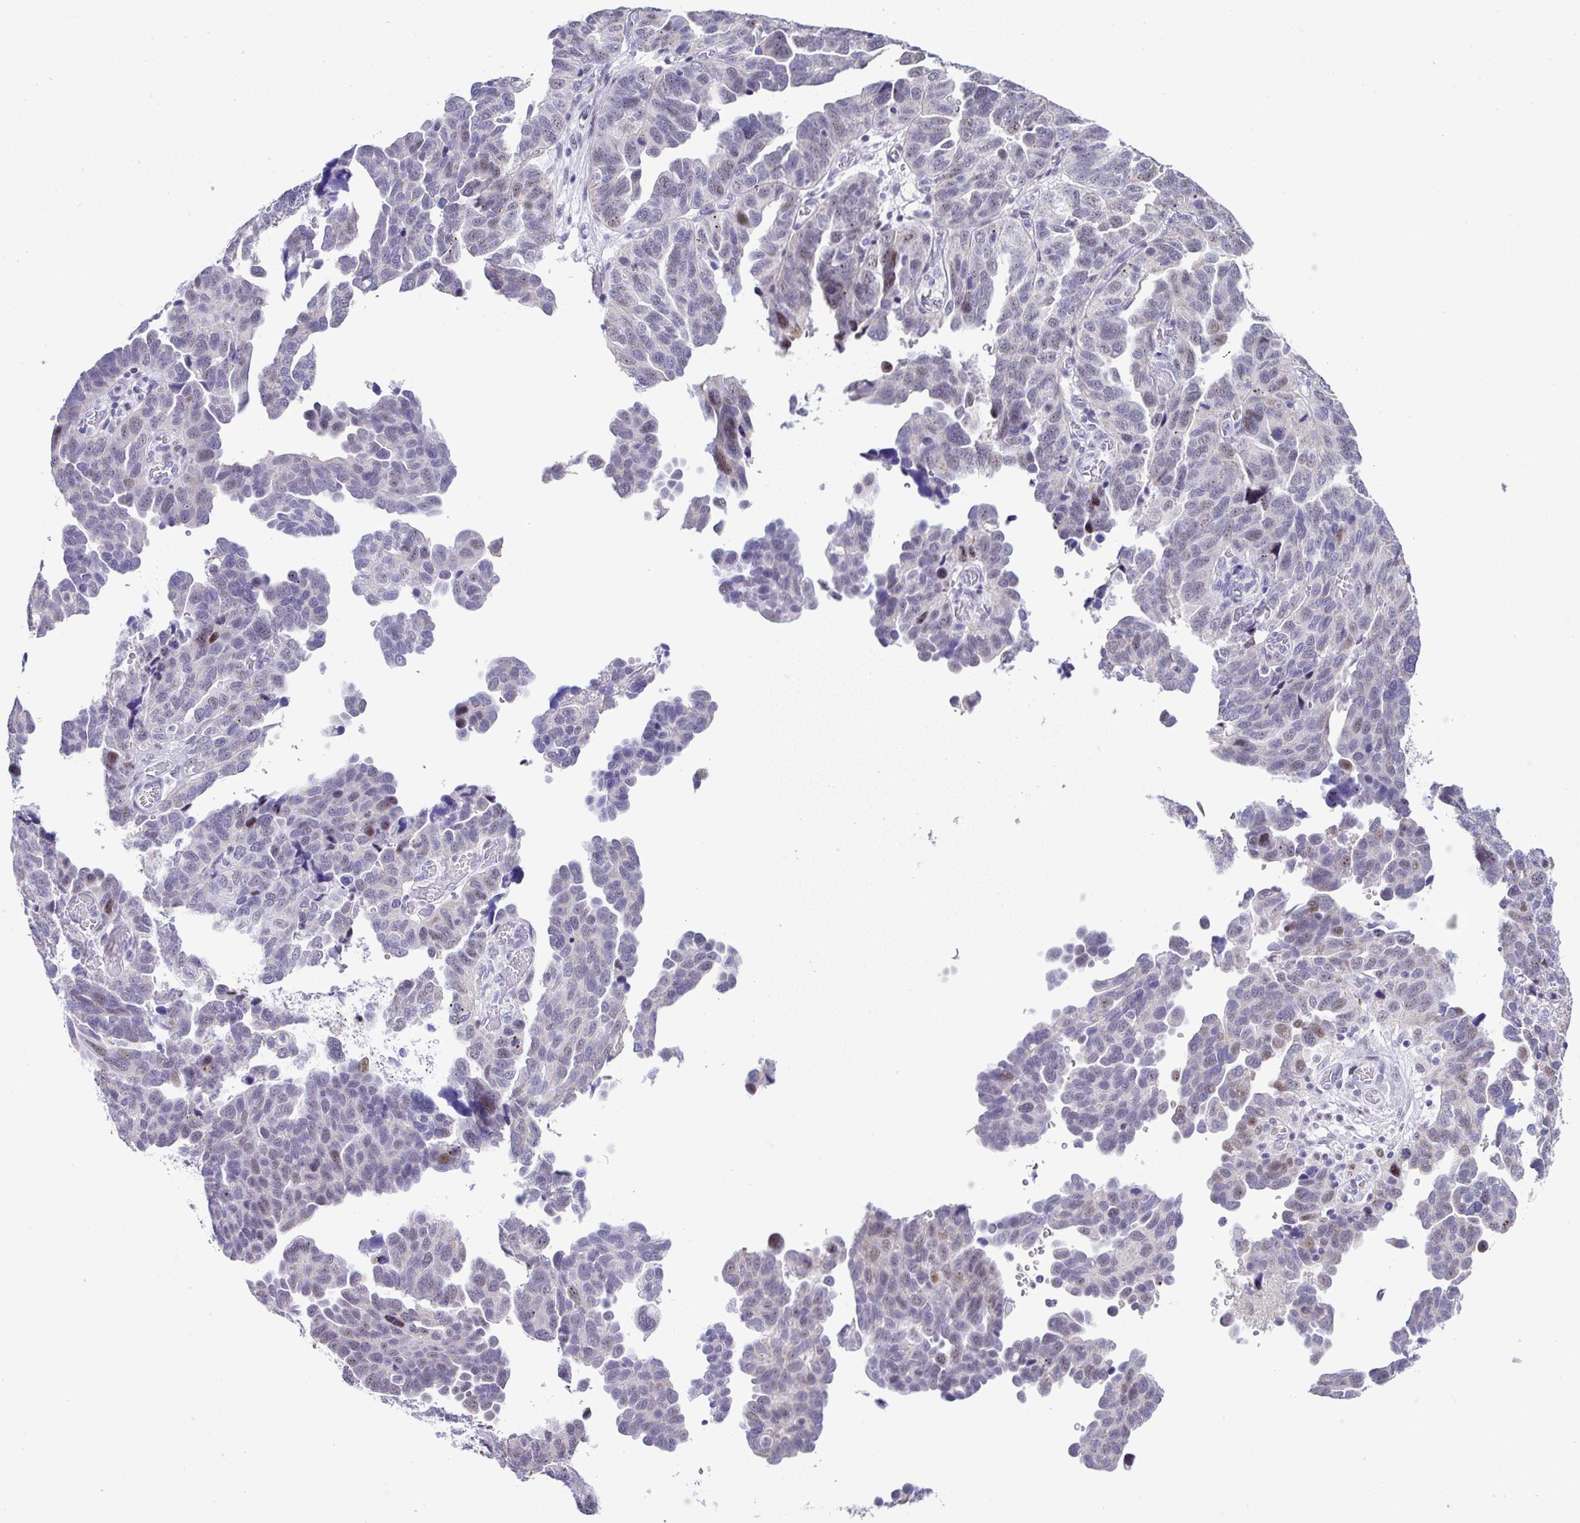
{"staining": {"intensity": "moderate", "quantity": "<25%", "location": "nuclear"}, "tissue": "ovarian cancer", "cell_type": "Tumor cells", "image_type": "cancer", "snomed": [{"axis": "morphology", "description": "Cystadenocarcinoma, serous, NOS"}, {"axis": "topography", "description": "Ovary"}], "caption": "Immunohistochemical staining of serous cystadenocarcinoma (ovarian) shows moderate nuclear protein positivity in about <25% of tumor cells. The protein of interest is shown in brown color, while the nuclei are stained blue.", "gene": "NR1D2", "patient": {"sex": "female", "age": 64}}